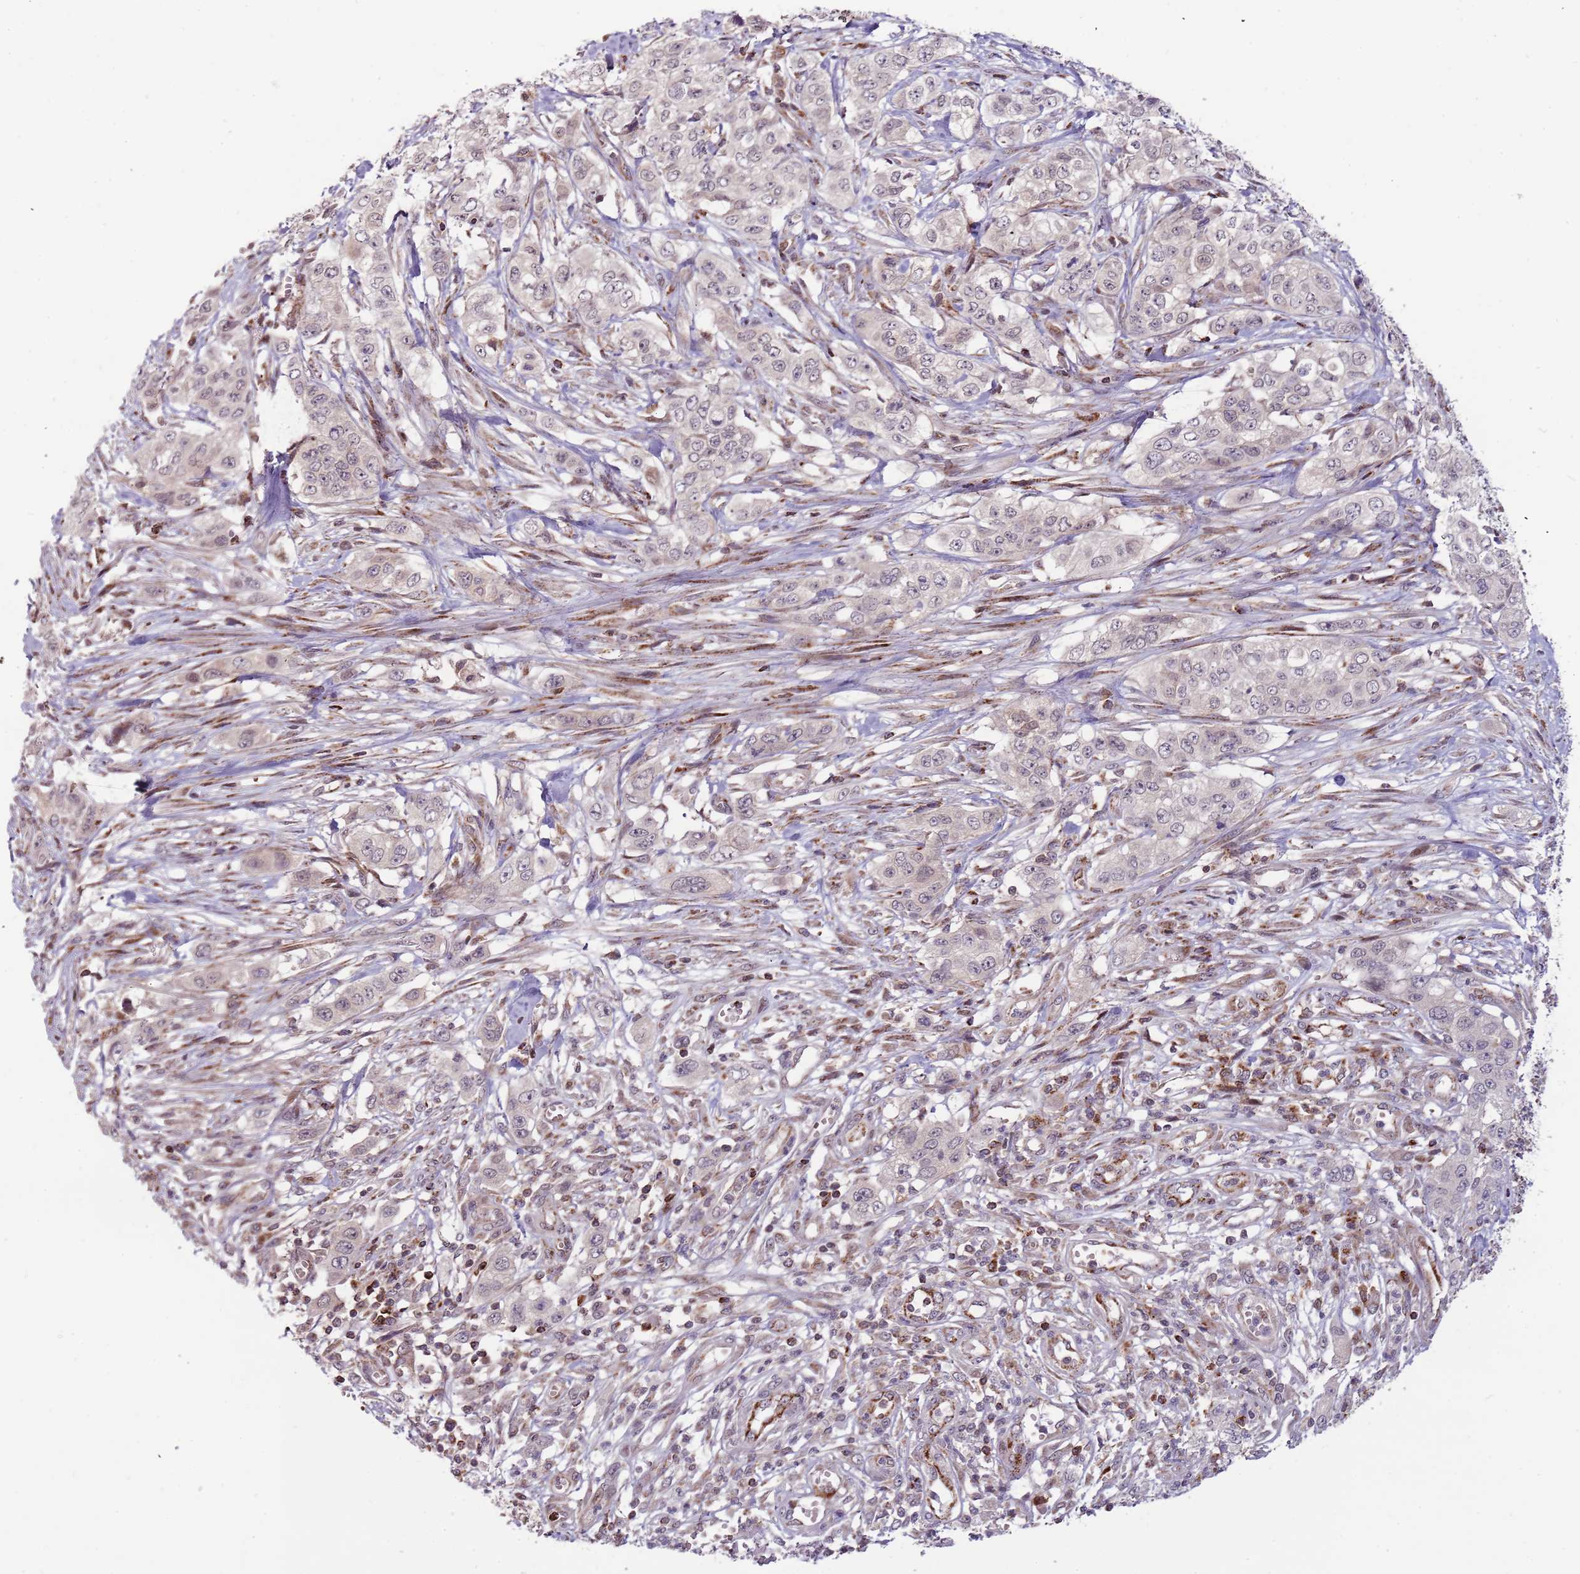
{"staining": {"intensity": "negative", "quantity": "none", "location": "none"}, "tissue": "stomach cancer", "cell_type": "Tumor cells", "image_type": "cancer", "snomed": [{"axis": "morphology", "description": "Adenocarcinoma, NOS"}, {"axis": "topography", "description": "Stomach, upper"}], "caption": "DAB (3,3'-diaminobenzidine) immunohistochemical staining of stomach cancer demonstrates no significant positivity in tumor cells. (Stains: DAB IHC with hematoxylin counter stain, Microscopy: brightfield microscopy at high magnification).", "gene": "ULK3", "patient": {"sex": "male", "age": 62}}